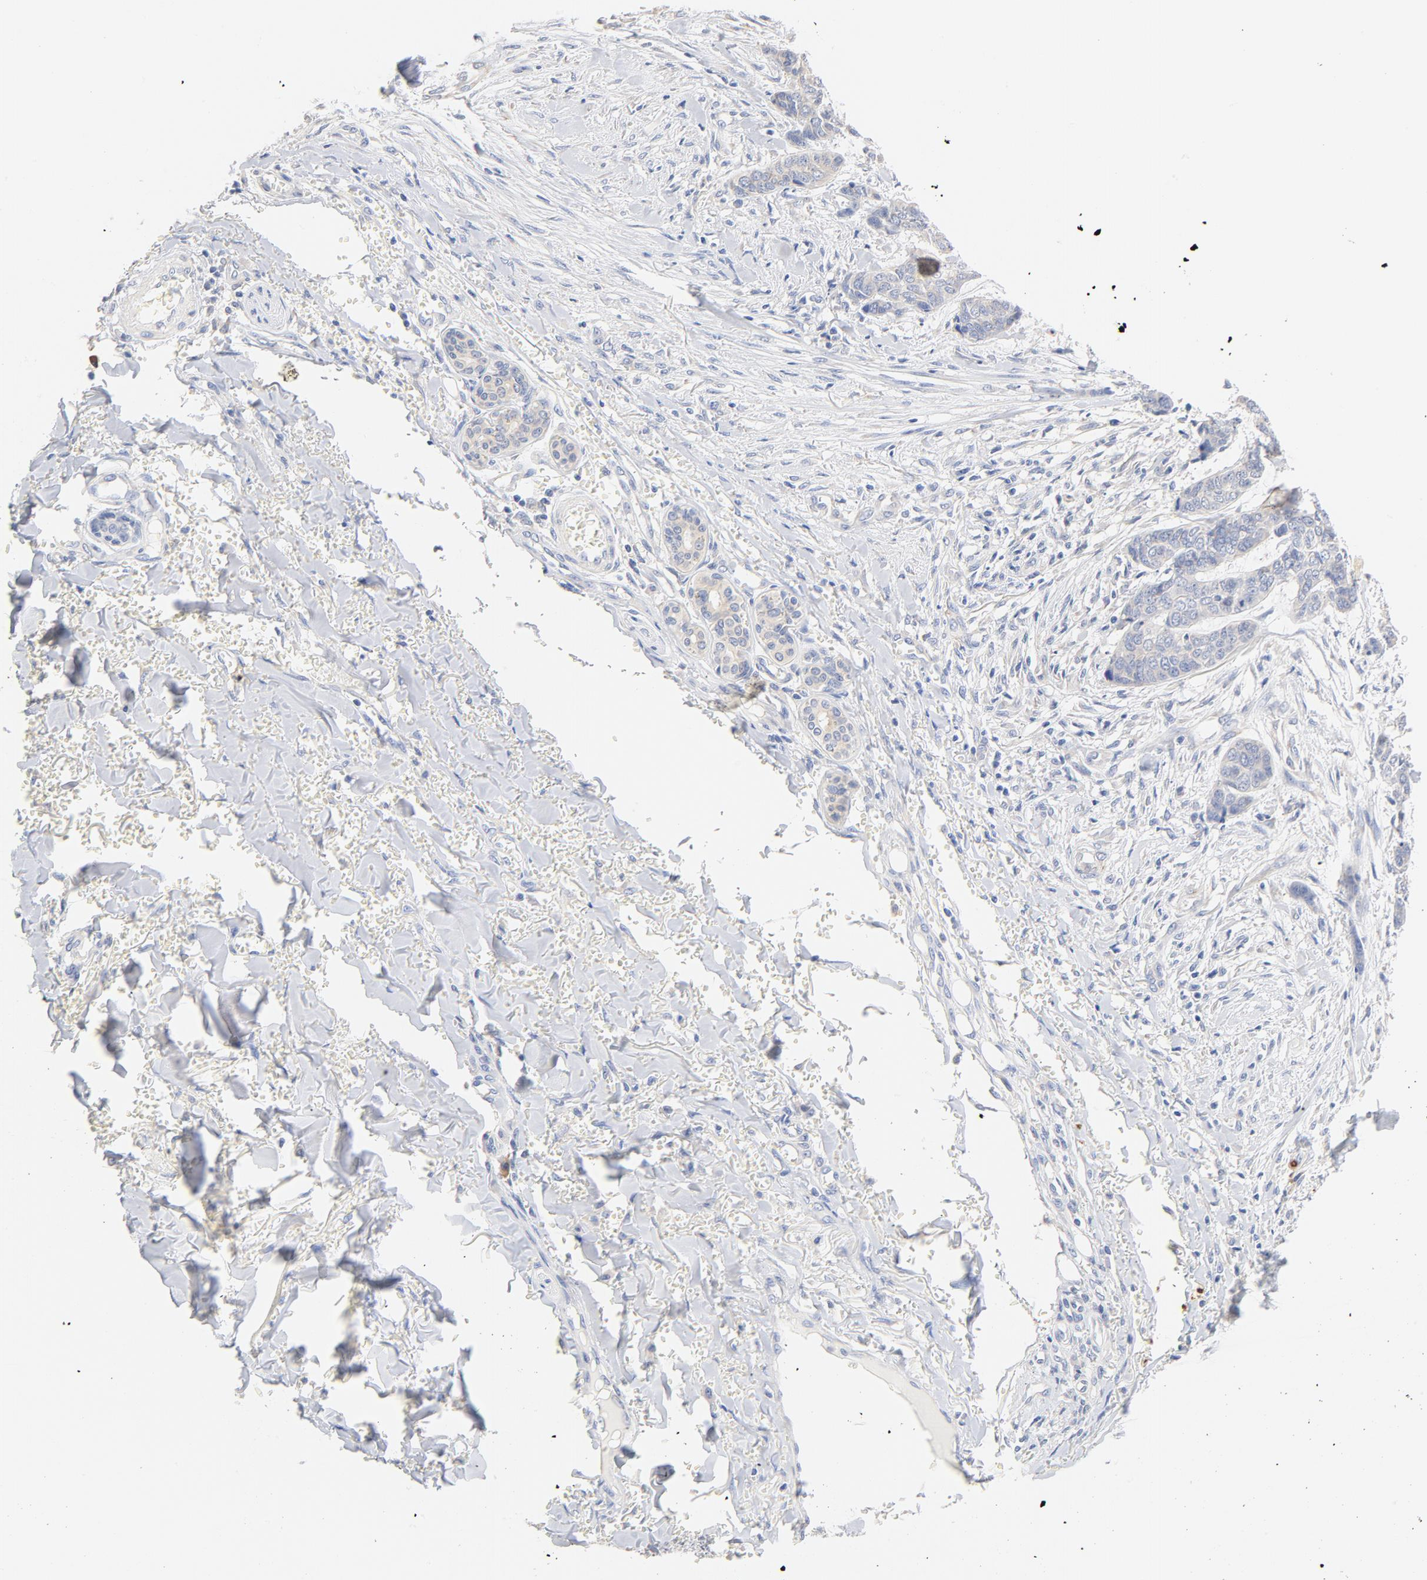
{"staining": {"intensity": "negative", "quantity": "none", "location": "none"}, "tissue": "skin cancer", "cell_type": "Tumor cells", "image_type": "cancer", "snomed": [{"axis": "morphology", "description": "Basal cell carcinoma"}, {"axis": "topography", "description": "Skin"}], "caption": "Immunohistochemistry photomicrograph of neoplastic tissue: human basal cell carcinoma (skin) stained with DAB (3,3'-diaminobenzidine) displays no significant protein positivity in tumor cells. Nuclei are stained in blue.", "gene": "TLR4", "patient": {"sex": "female", "age": 64}}